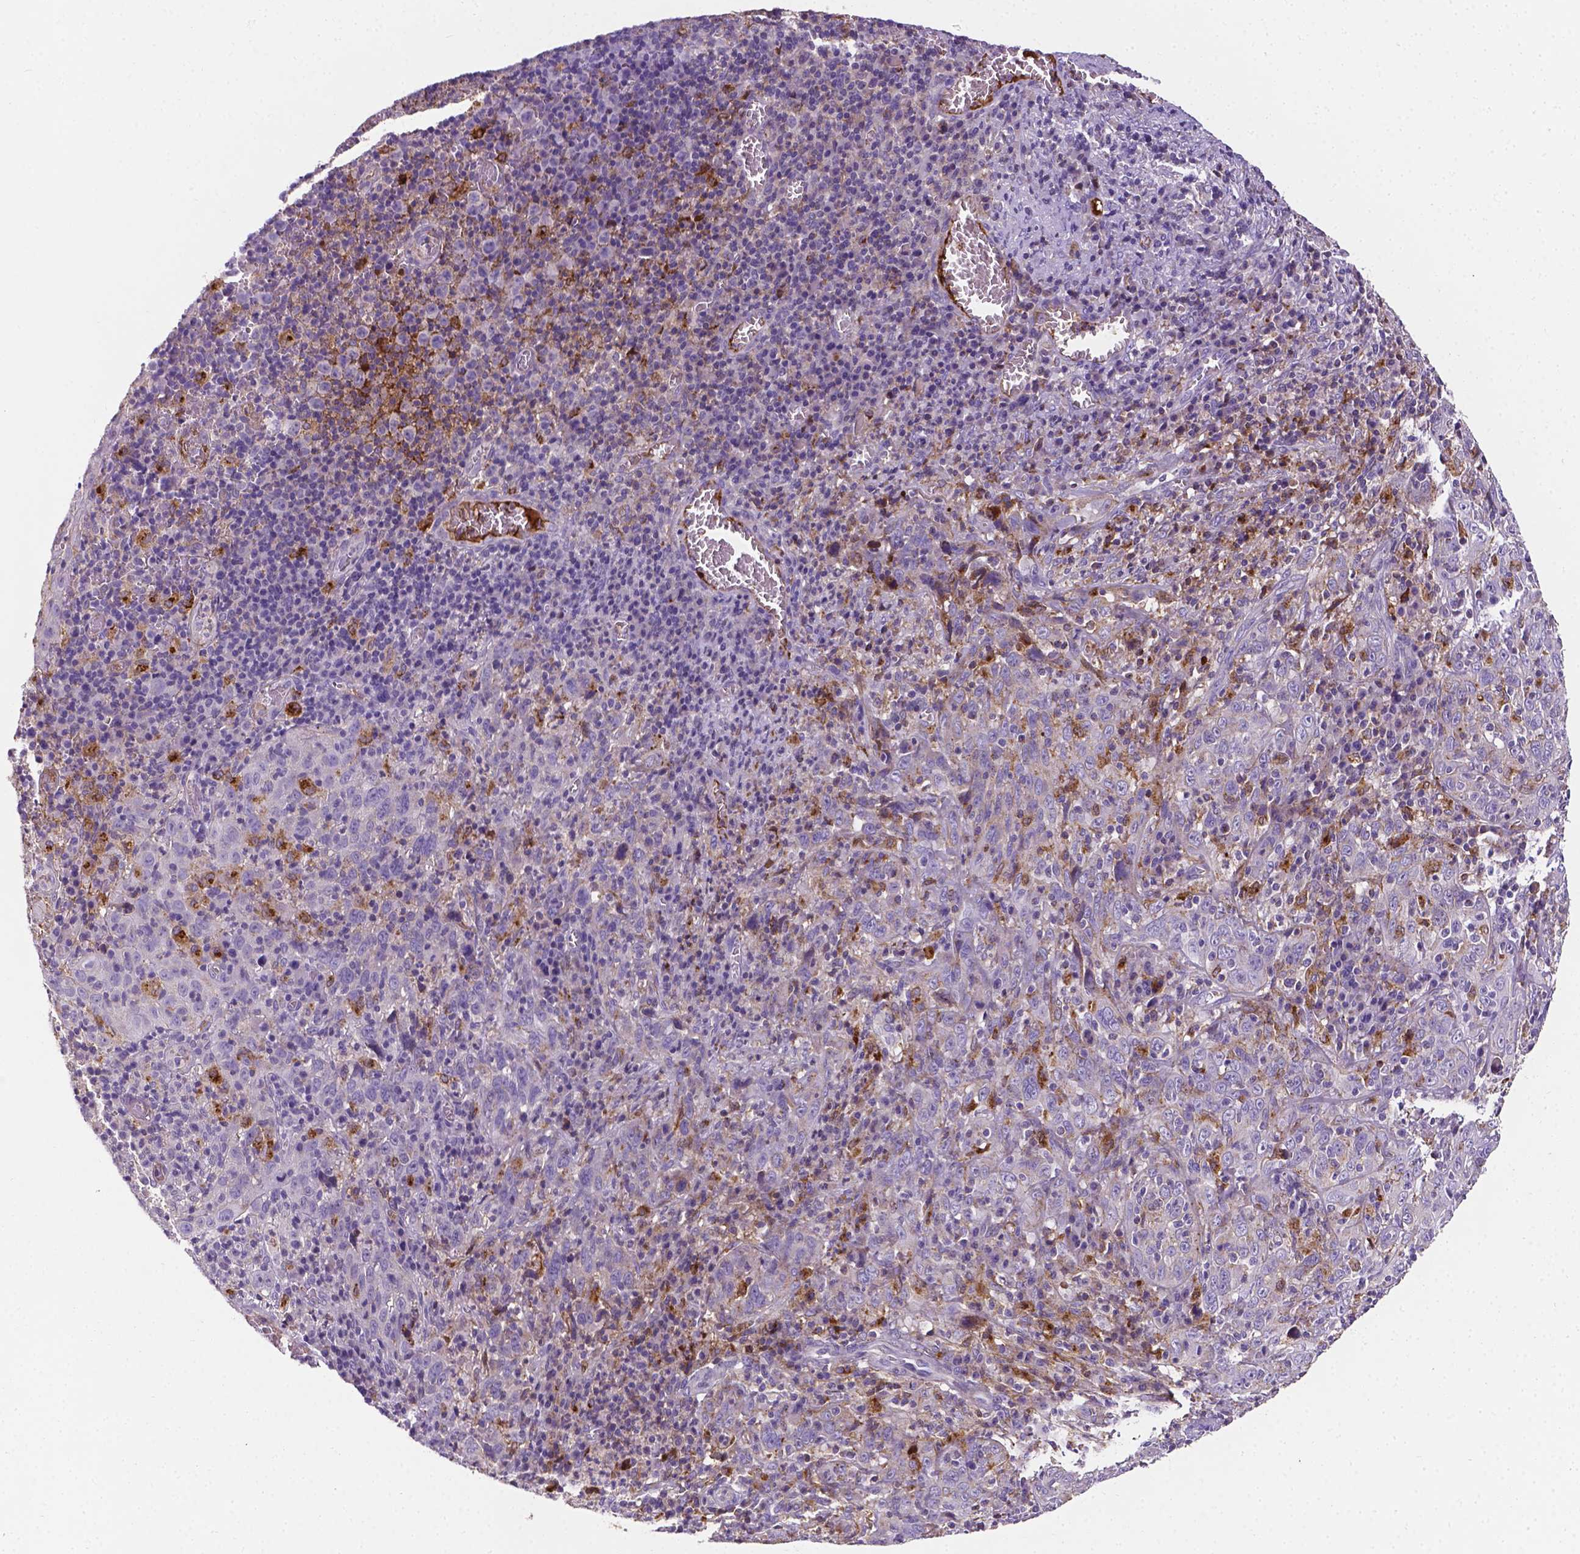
{"staining": {"intensity": "negative", "quantity": "none", "location": "none"}, "tissue": "cervical cancer", "cell_type": "Tumor cells", "image_type": "cancer", "snomed": [{"axis": "morphology", "description": "Squamous cell carcinoma, NOS"}, {"axis": "topography", "description": "Cervix"}], "caption": "IHC histopathology image of human cervical cancer stained for a protein (brown), which reveals no positivity in tumor cells. (Stains: DAB immunohistochemistry with hematoxylin counter stain, Microscopy: brightfield microscopy at high magnification).", "gene": "APOE", "patient": {"sex": "female", "age": 46}}